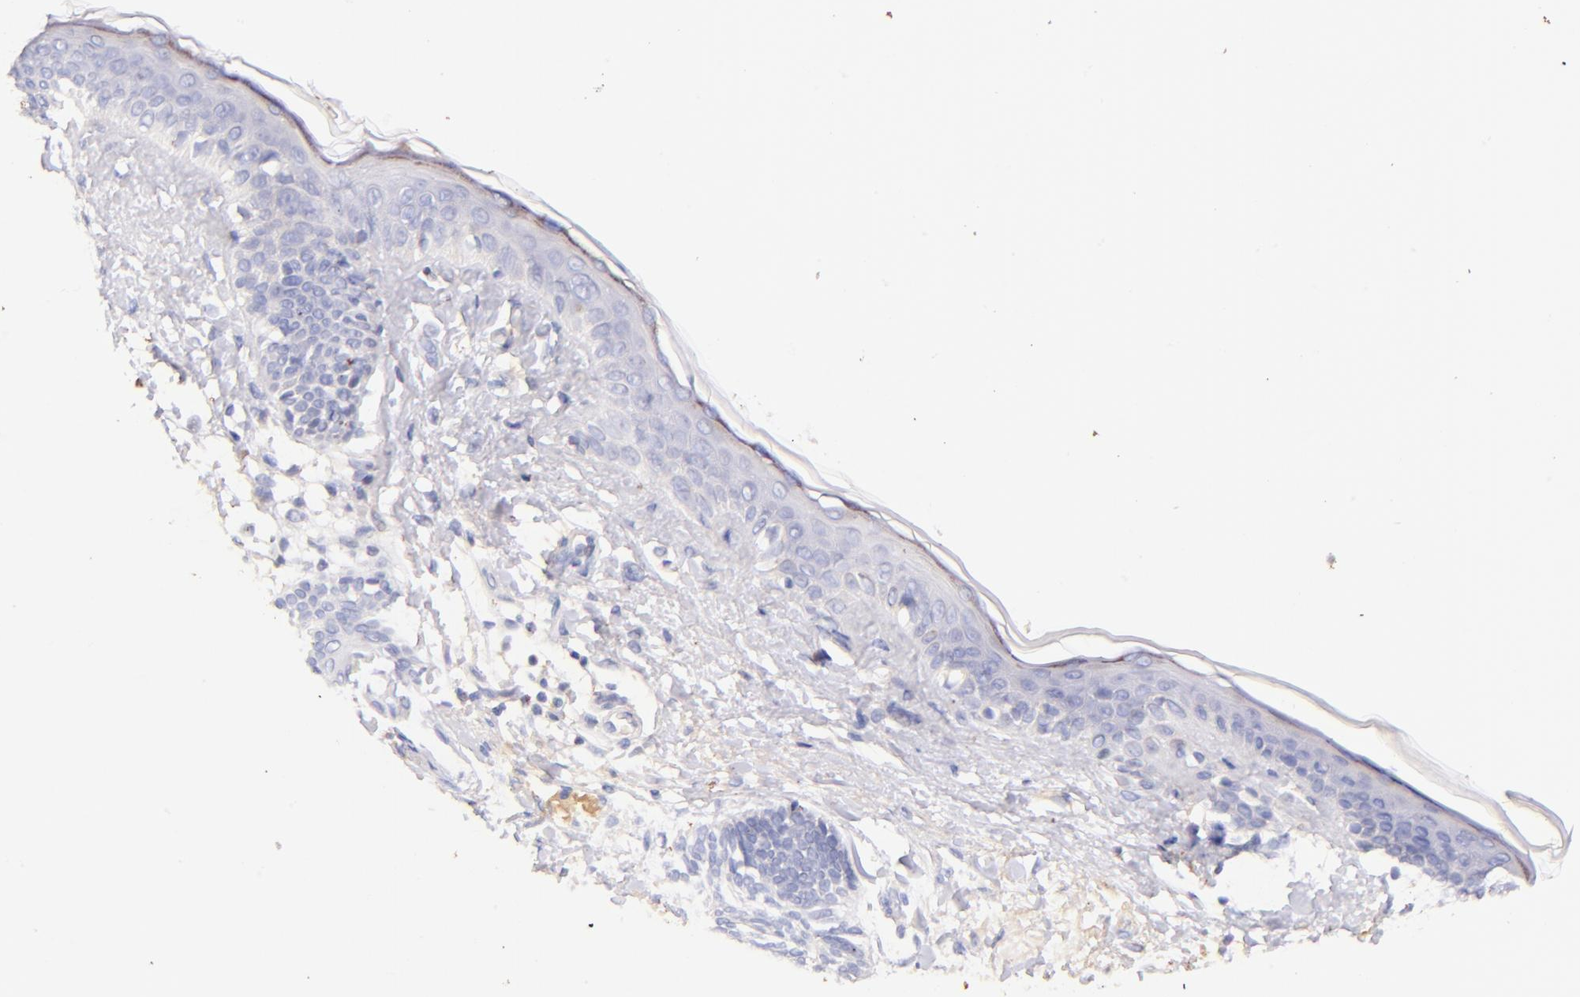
{"staining": {"intensity": "negative", "quantity": "none", "location": "none"}, "tissue": "skin cancer", "cell_type": "Tumor cells", "image_type": "cancer", "snomed": [{"axis": "morphology", "description": "Normal tissue, NOS"}, {"axis": "morphology", "description": "Basal cell carcinoma"}, {"axis": "topography", "description": "Skin"}], "caption": "Immunohistochemistry (IHC) image of skin basal cell carcinoma stained for a protein (brown), which displays no positivity in tumor cells.", "gene": "IGLV7-43", "patient": {"sex": "male", "age": 63}}